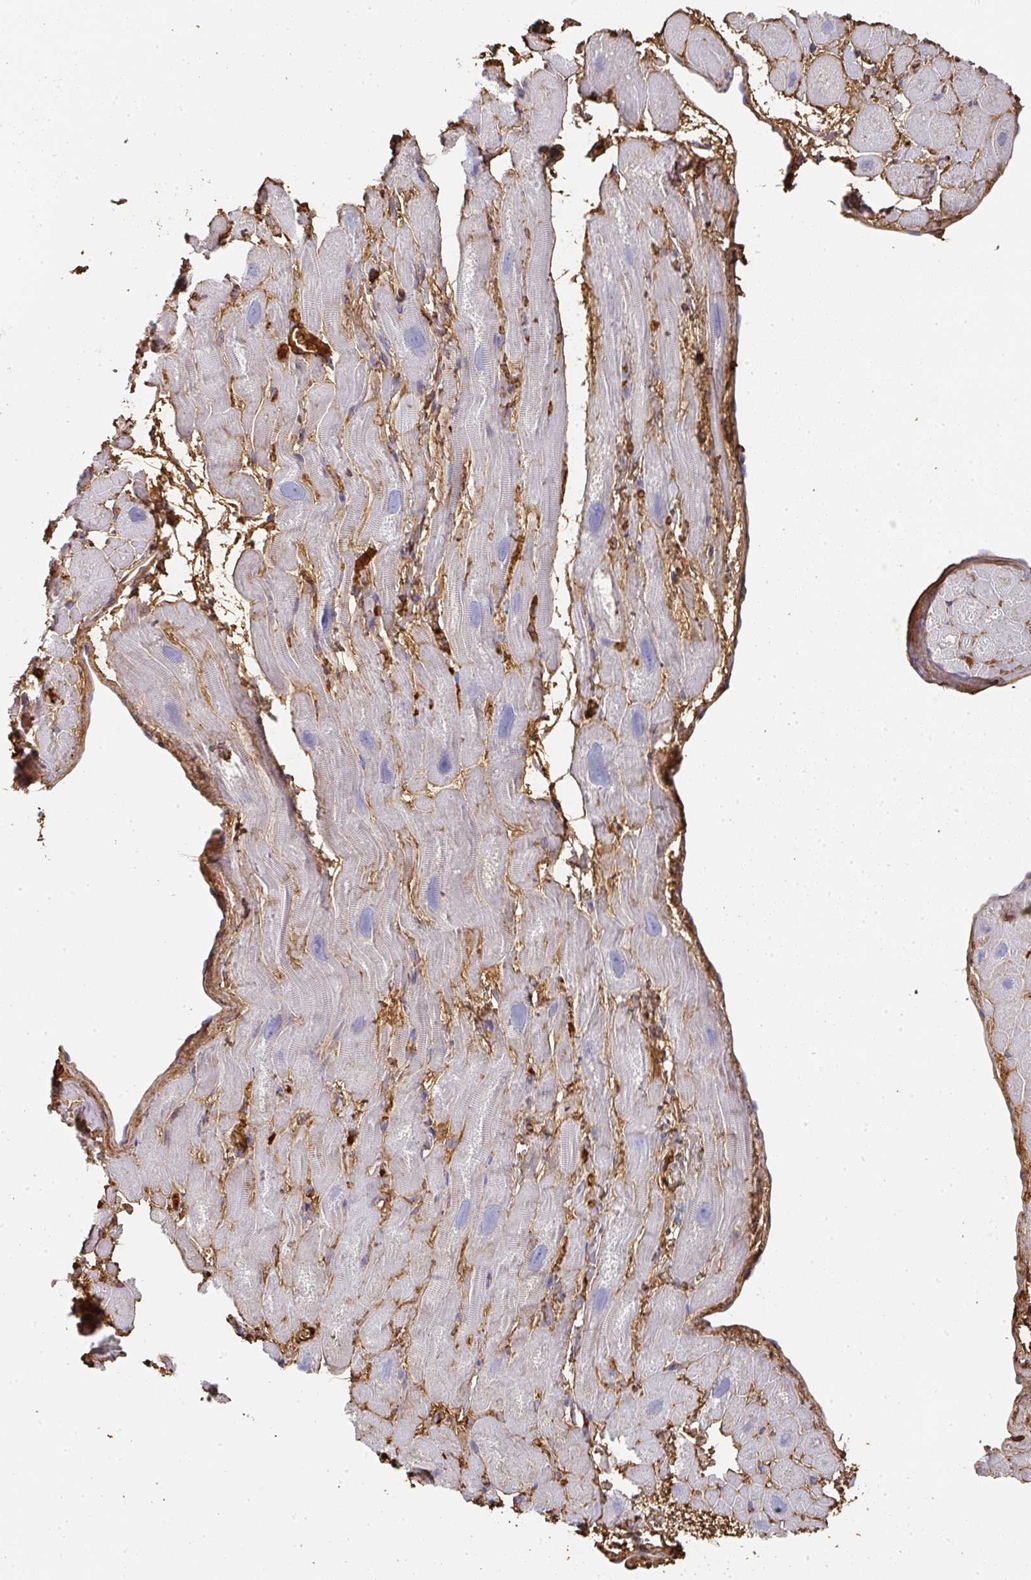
{"staining": {"intensity": "weak", "quantity": "25%-75%", "location": "cytoplasmic/membranous"}, "tissue": "heart muscle", "cell_type": "Cardiomyocytes", "image_type": "normal", "snomed": [{"axis": "morphology", "description": "Normal tissue, NOS"}, {"axis": "topography", "description": "Heart"}], "caption": "Cardiomyocytes exhibit low levels of weak cytoplasmic/membranous expression in about 25%-75% of cells in benign heart muscle. Ihc stains the protein of interest in brown and the nuclei are stained blue.", "gene": "ALB", "patient": {"sex": "male", "age": 49}}